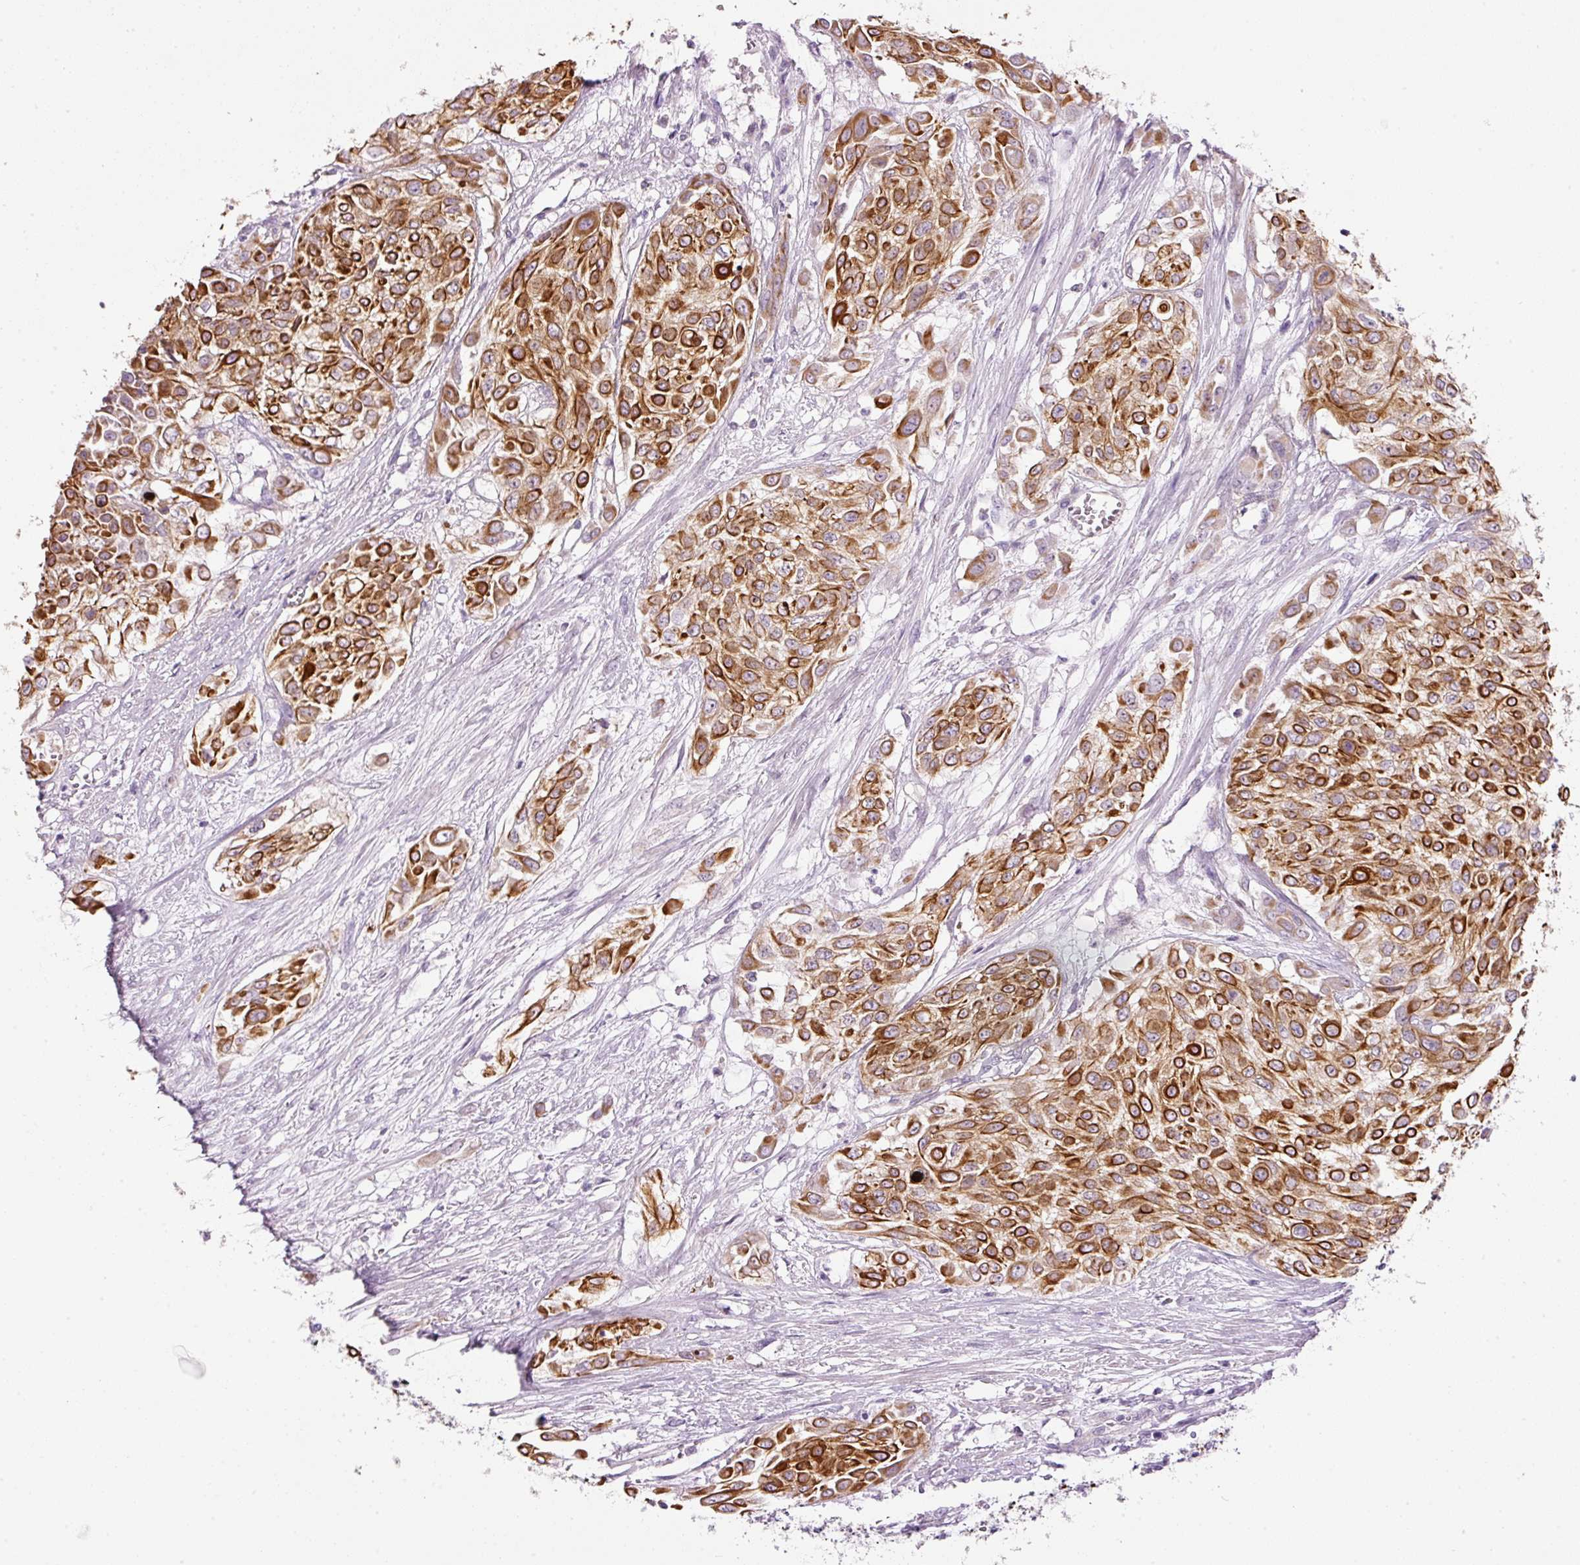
{"staining": {"intensity": "moderate", "quantity": ">75%", "location": "cytoplasmic/membranous"}, "tissue": "urothelial cancer", "cell_type": "Tumor cells", "image_type": "cancer", "snomed": [{"axis": "morphology", "description": "Urothelial carcinoma, High grade"}, {"axis": "topography", "description": "Urinary bladder"}], "caption": "High-grade urothelial carcinoma tissue demonstrates moderate cytoplasmic/membranous expression in approximately >75% of tumor cells, visualized by immunohistochemistry. (Stains: DAB in brown, nuclei in blue, Microscopy: brightfield microscopy at high magnification).", "gene": "SRC", "patient": {"sex": "male", "age": 57}}